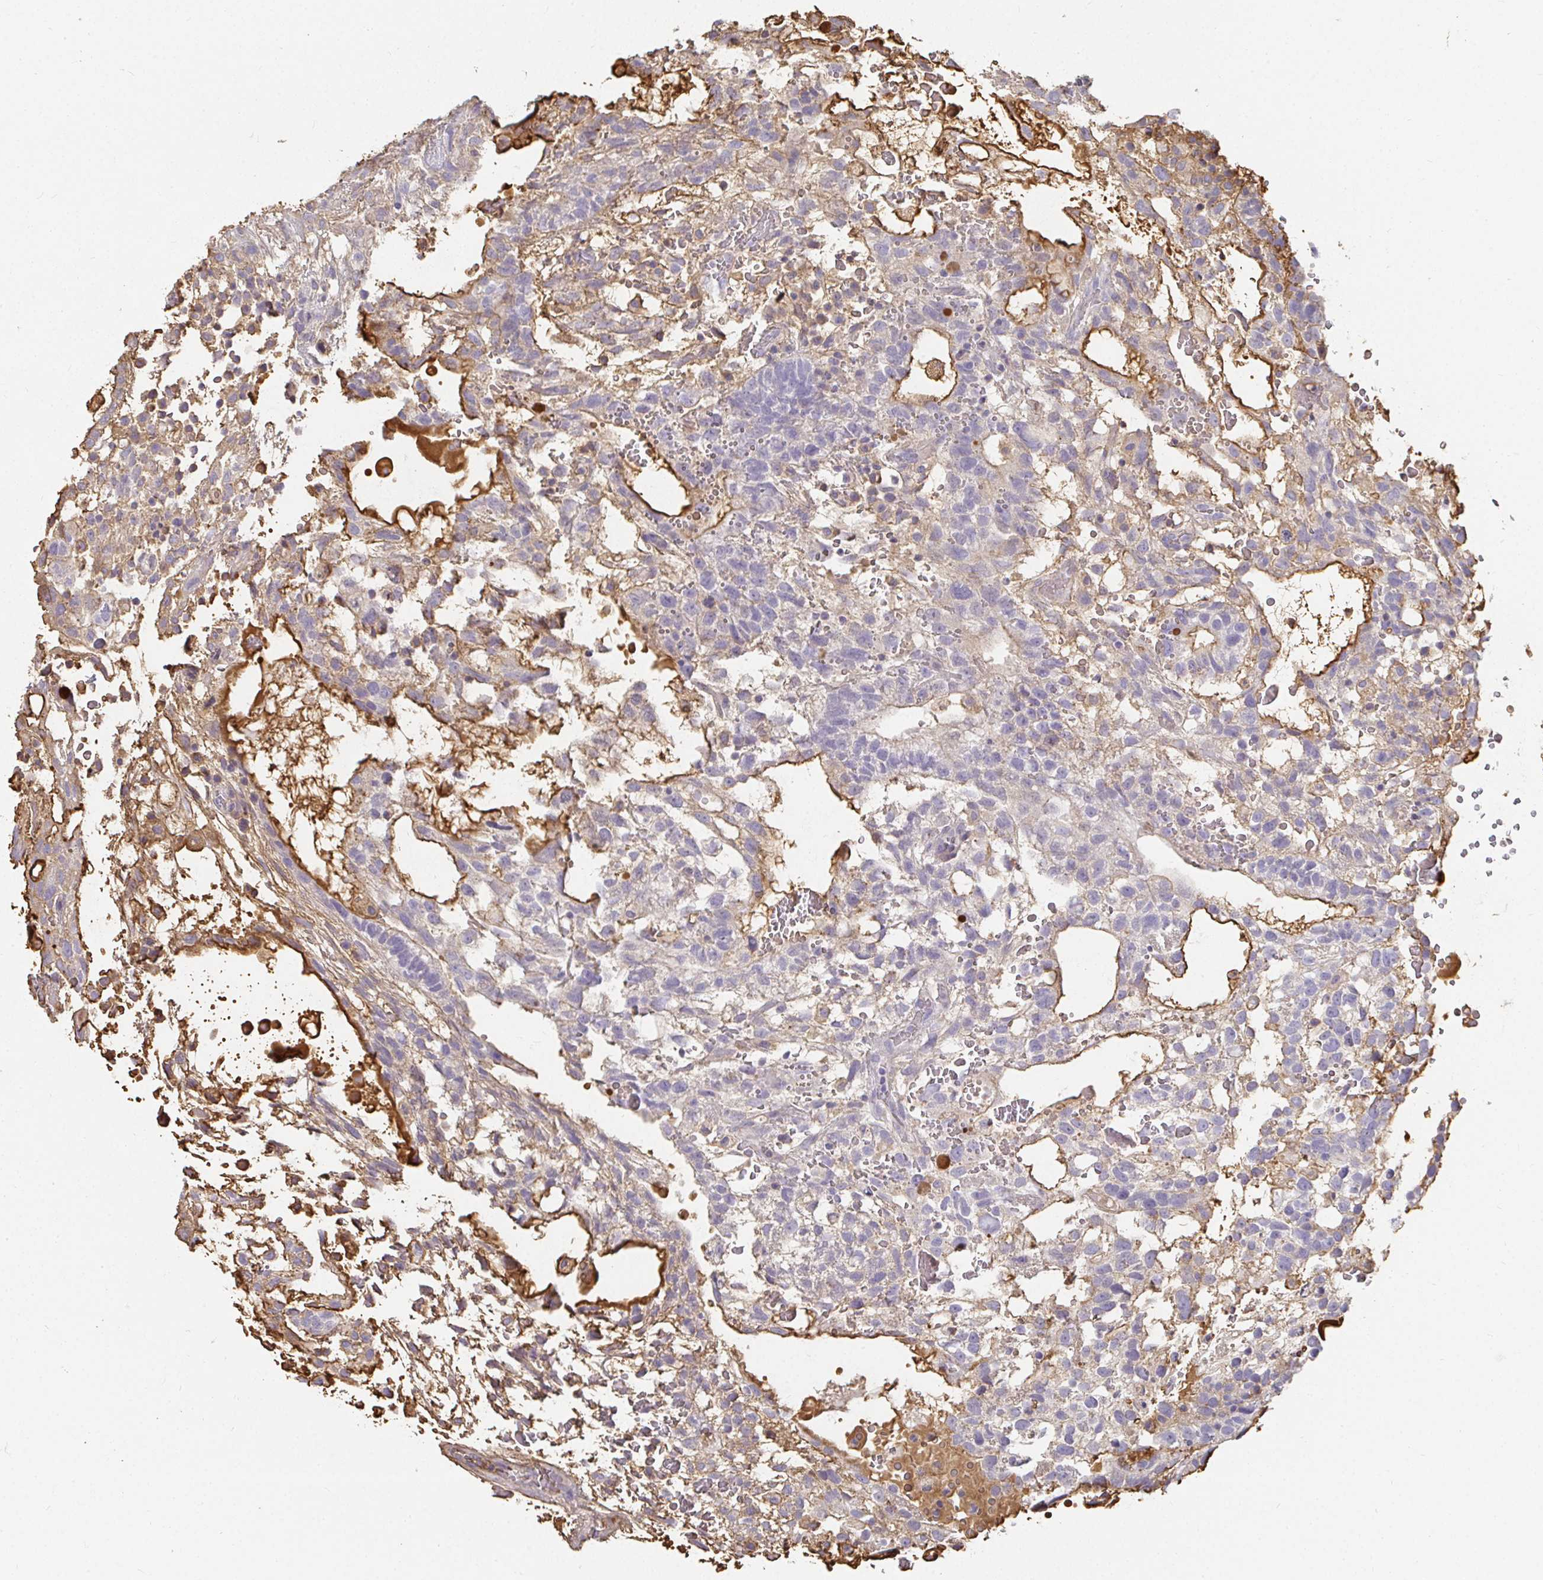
{"staining": {"intensity": "weak", "quantity": "<25%", "location": "cytoplasmic/membranous"}, "tissue": "testis cancer", "cell_type": "Tumor cells", "image_type": "cancer", "snomed": [{"axis": "morphology", "description": "Normal tissue, NOS"}, {"axis": "morphology", "description": "Carcinoma, Embryonal, NOS"}, {"axis": "topography", "description": "Testis"}], "caption": "A high-resolution histopathology image shows immunohistochemistry (IHC) staining of testis embryonal carcinoma, which shows no significant expression in tumor cells.", "gene": "LOXL4", "patient": {"sex": "male", "age": 32}}